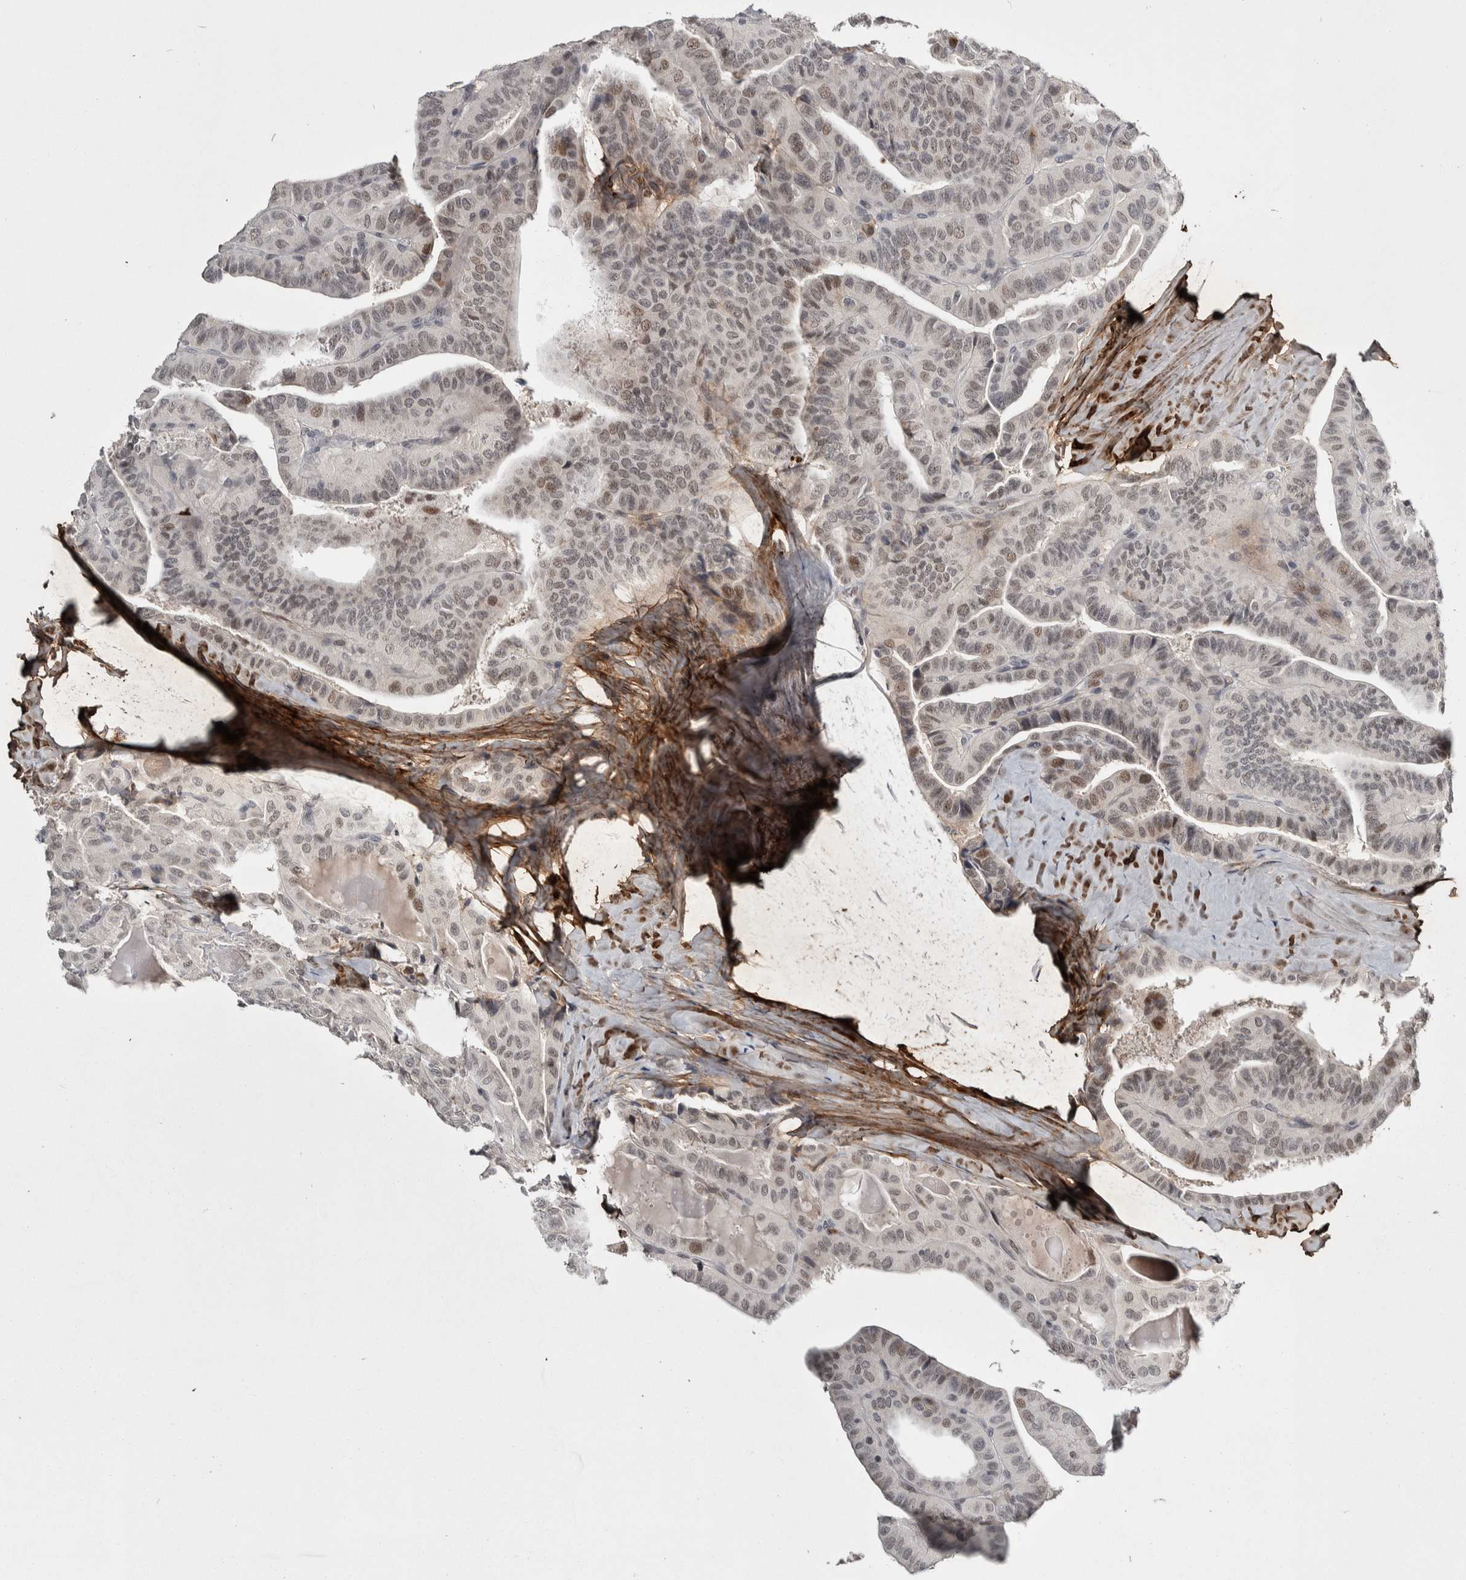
{"staining": {"intensity": "weak", "quantity": ">75%", "location": "nuclear"}, "tissue": "thyroid cancer", "cell_type": "Tumor cells", "image_type": "cancer", "snomed": [{"axis": "morphology", "description": "Papillary adenocarcinoma, NOS"}, {"axis": "topography", "description": "Thyroid gland"}], "caption": "Immunohistochemistry histopathology image of human thyroid cancer stained for a protein (brown), which reveals low levels of weak nuclear staining in approximately >75% of tumor cells.", "gene": "ASPN", "patient": {"sex": "male", "age": 77}}